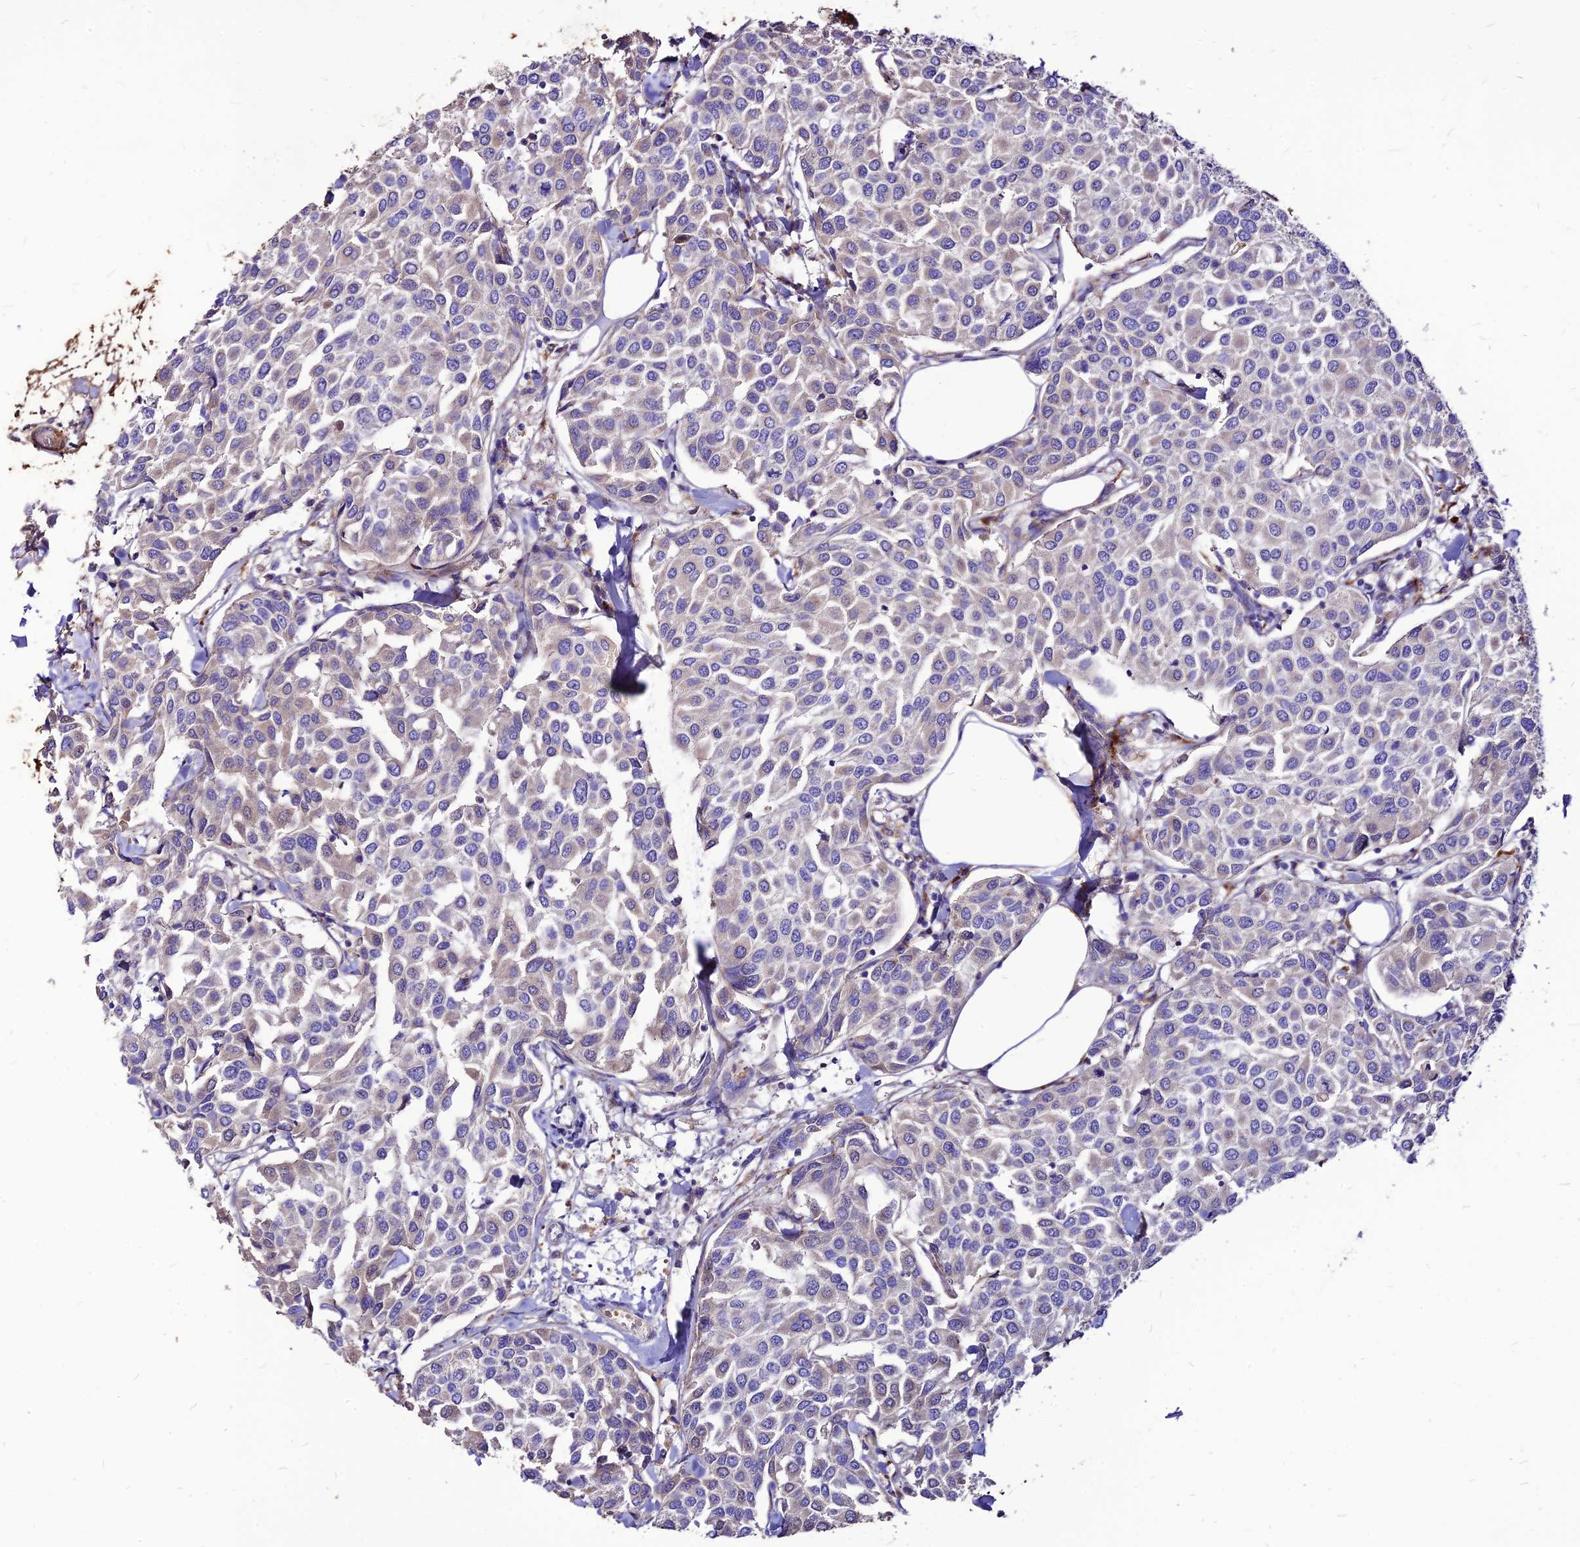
{"staining": {"intensity": "negative", "quantity": "none", "location": "none"}, "tissue": "breast cancer", "cell_type": "Tumor cells", "image_type": "cancer", "snomed": [{"axis": "morphology", "description": "Duct carcinoma"}, {"axis": "topography", "description": "Breast"}], "caption": "DAB immunohistochemical staining of breast cancer (intraductal carcinoma) demonstrates no significant expression in tumor cells.", "gene": "RIMOC1", "patient": {"sex": "female", "age": 55}}